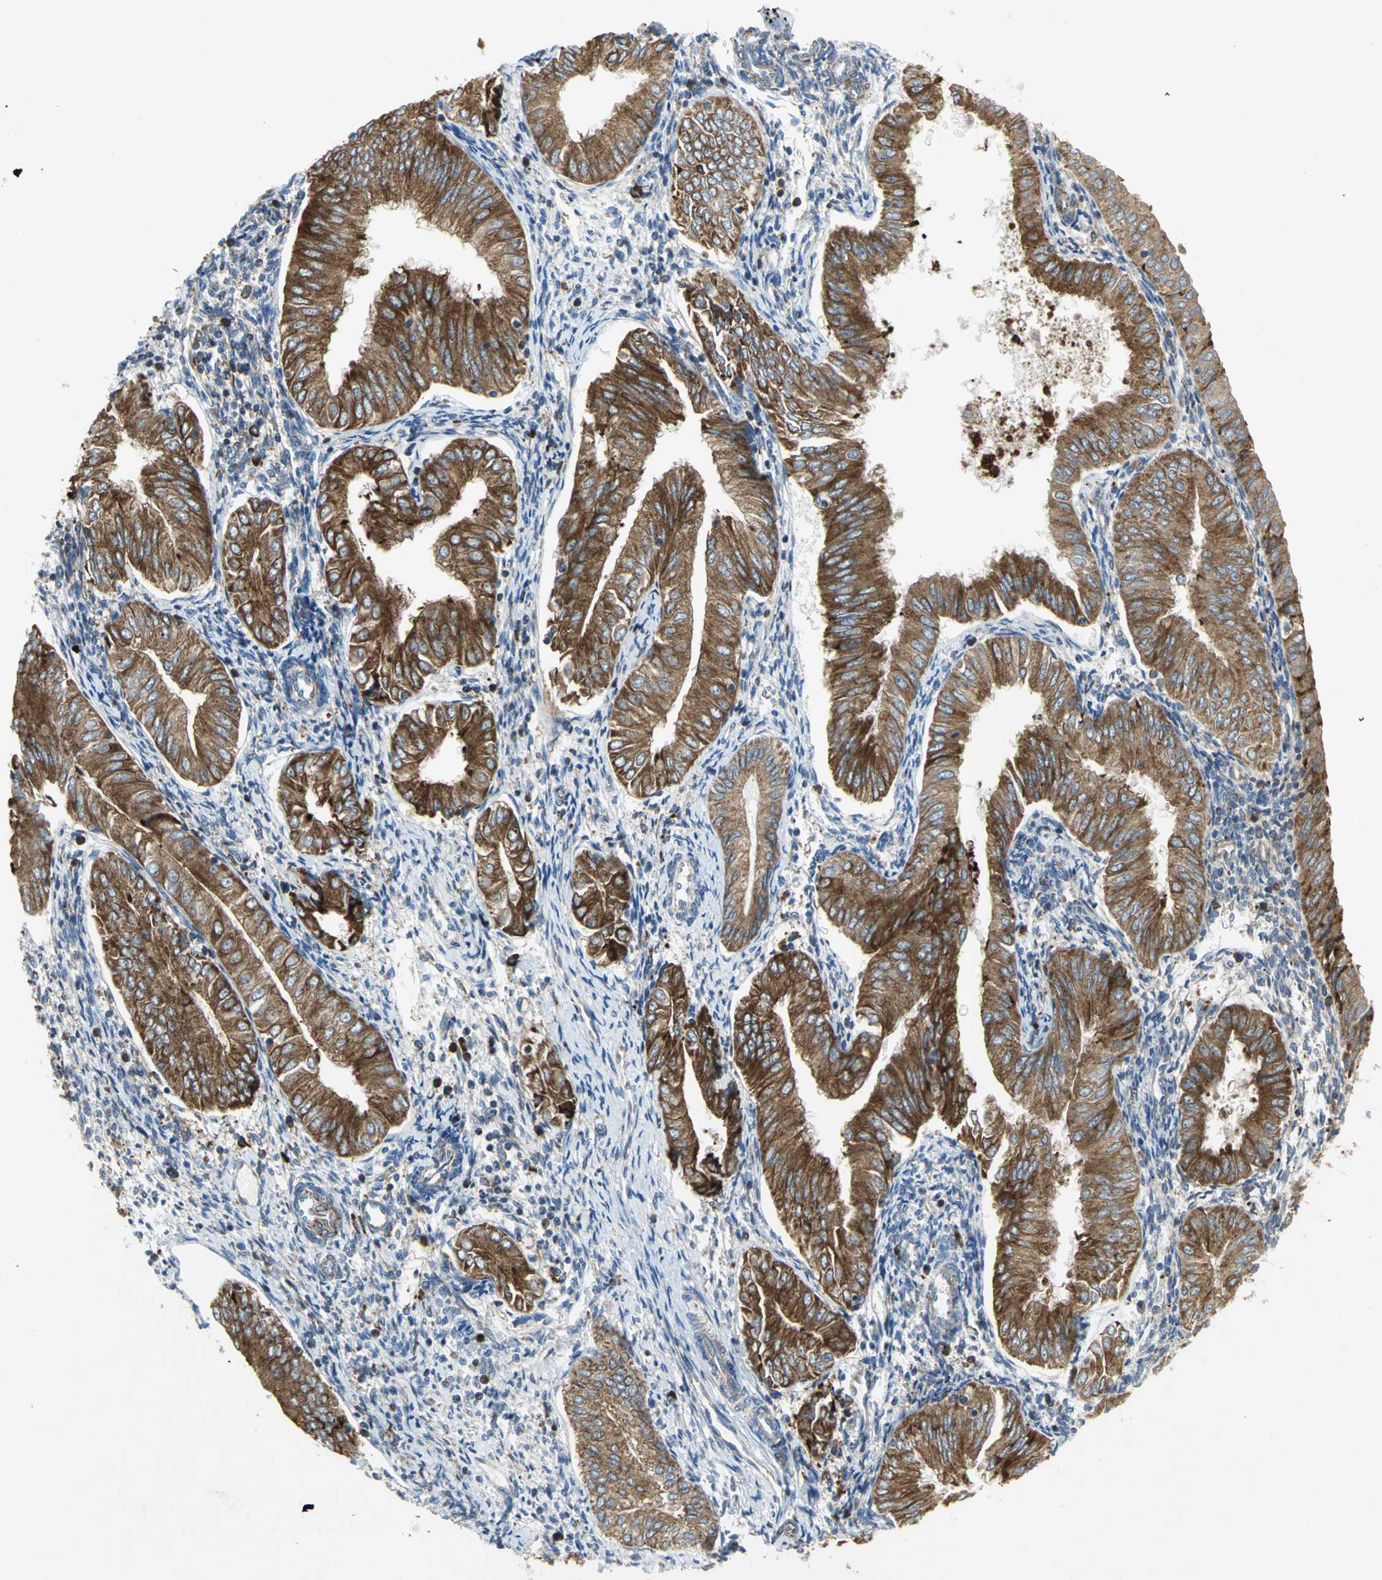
{"staining": {"intensity": "strong", "quantity": ">75%", "location": "cytoplasmic/membranous"}, "tissue": "endometrial cancer", "cell_type": "Tumor cells", "image_type": "cancer", "snomed": [{"axis": "morphology", "description": "Adenocarcinoma, NOS"}, {"axis": "topography", "description": "Endometrium"}], "caption": "Immunohistochemistry (IHC) photomicrograph of neoplastic tissue: human endometrial adenocarcinoma stained using immunohistochemistry shows high levels of strong protein expression localized specifically in the cytoplasmic/membranous of tumor cells, appearing as a cytoplasmic/membranous brown color.", "gene": "TULP4", "patient": {"sex": "female", "age": 53}}